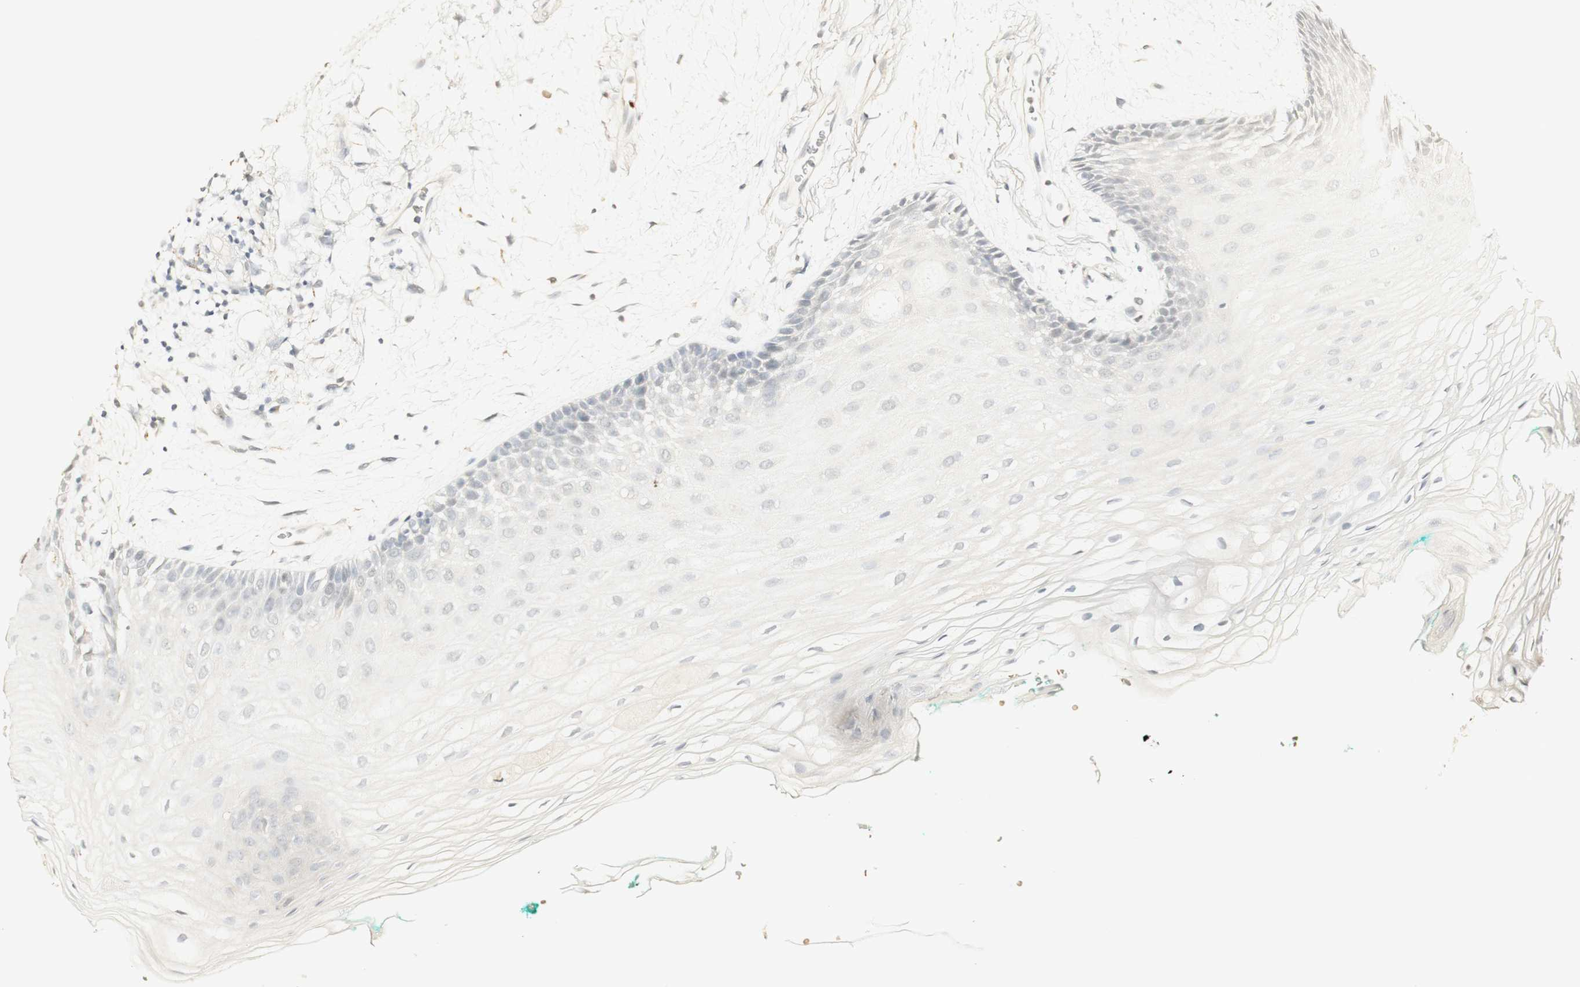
{"staining": {"intensity": "negative", "quantity": "none", "location": "none"}, "tissue": "oral mucosa", "cell_type": "Squamous epithelial cells", "image_type": "normal", "snomed": [{"axis": "morphology", "description": "Normal tissue, NOS"}, {"axis": "topography", "description": "Skeletal muscle"}, {"axis": "topography", "description": "Oral tissue"}, {"axis": "topography", "description": "Peripheral nerve tissue"}], "caption": "Squamous epithelial cells are negative for brown protein staining in normal oral mucosa.", "gene": "SYT7", "patient": {"sex": "female", "age": 84}}